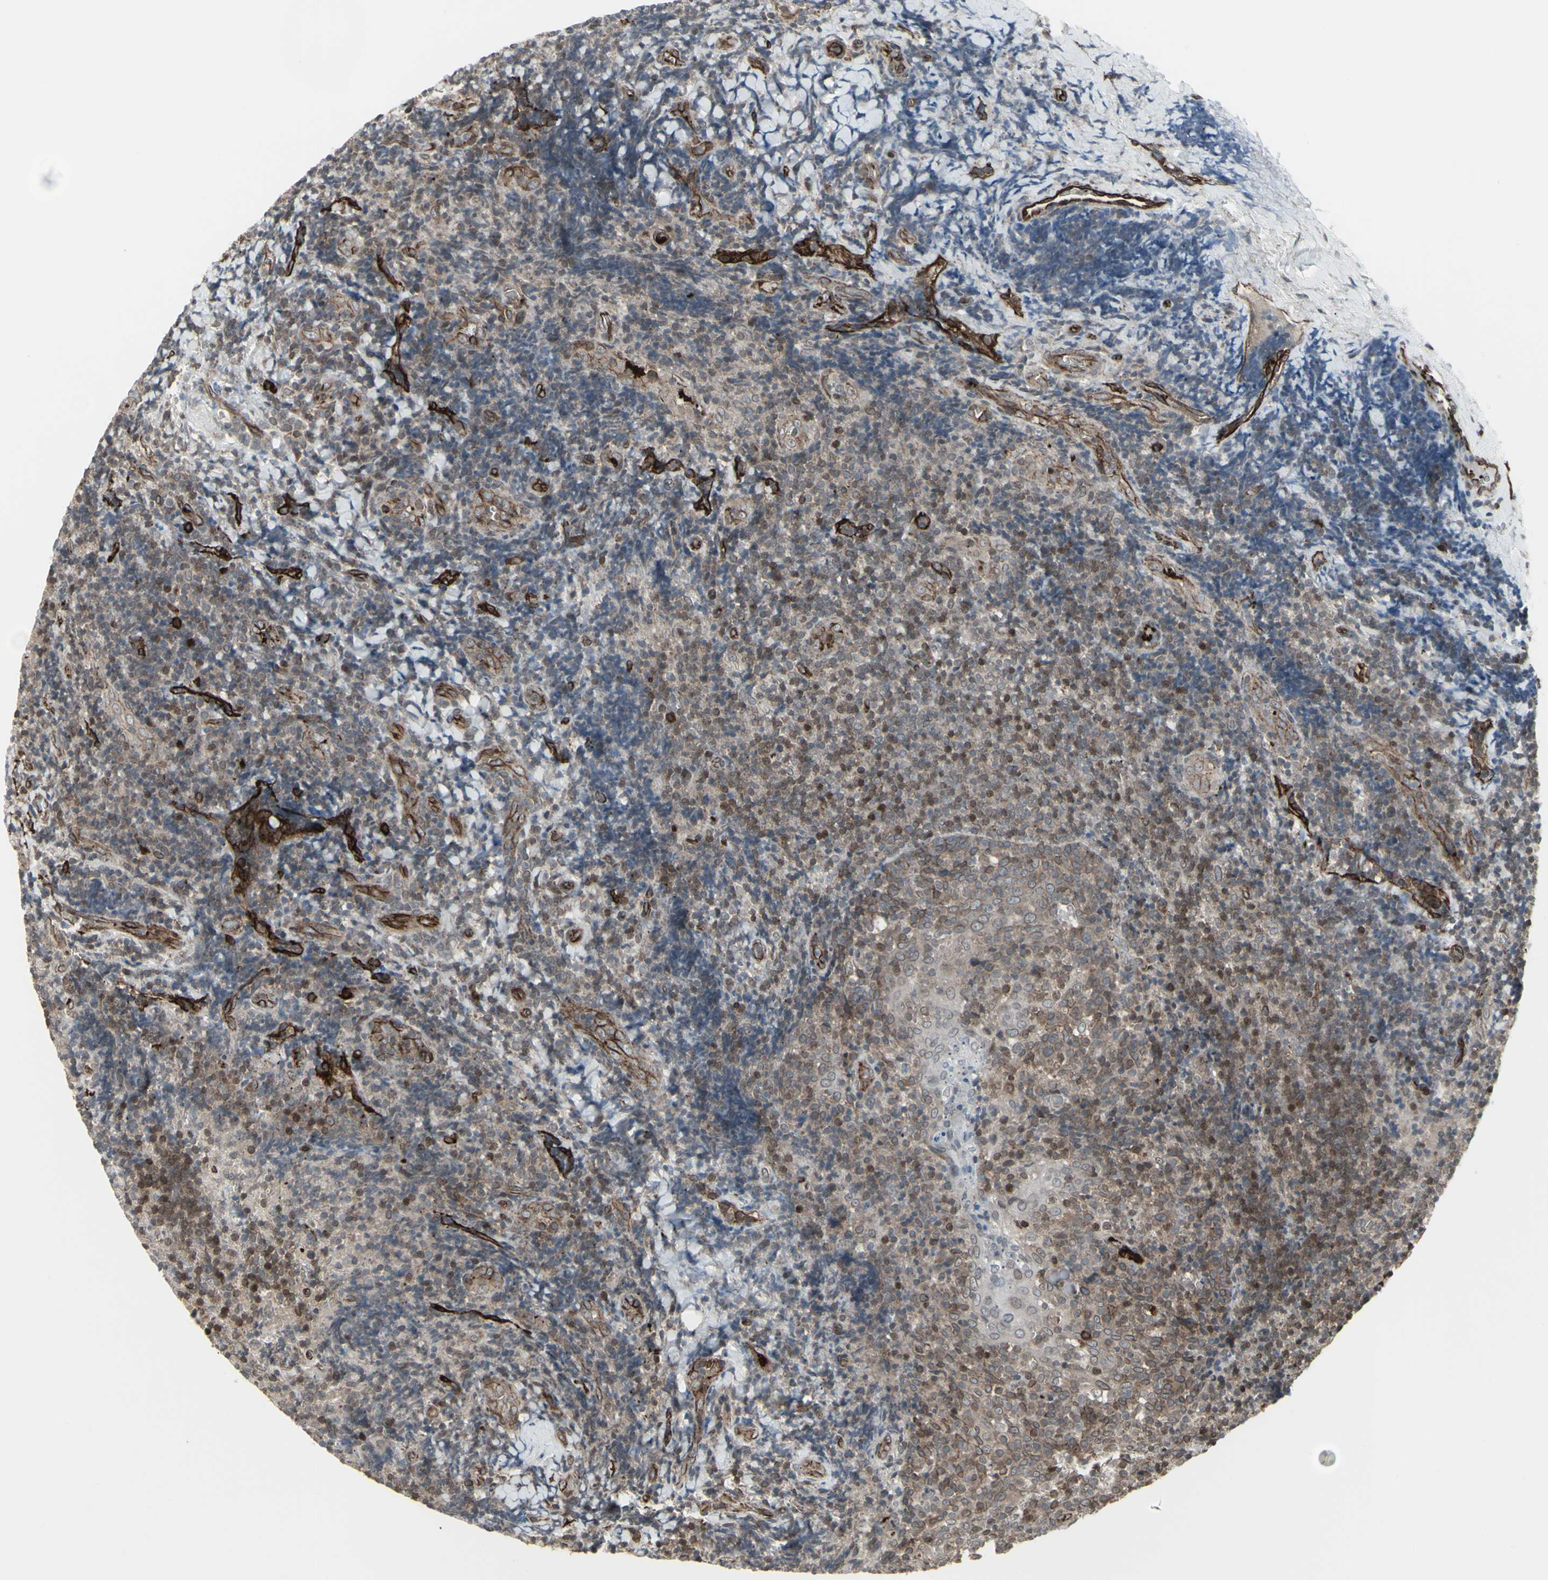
{"staining": {"intensity": "moderate", "quantity": ">75%", "location": "cytoplasmic/membranous,nuclear"}, "tissue": "lymphoma", "cell_type": "Tumor cells", "image_type": "cancer", "snomed": [{"axis": "morphology", "description": "Malignant lymphoma, non-Hodgkin's type, High grade"}, {"axis": "topography", "description": "Tonsil"}], "caption": "A photomicrograph showing moderate cytoplasmic/membranous and nuclear positivity in approximately >75% of tumor cells in high-grade malignant lymphoma, non-Hodgkin's type, as visualized by brown immunohistochemical staining.", "gene": "DTX3L", "patient": {"sex": "female", "age": 36}}